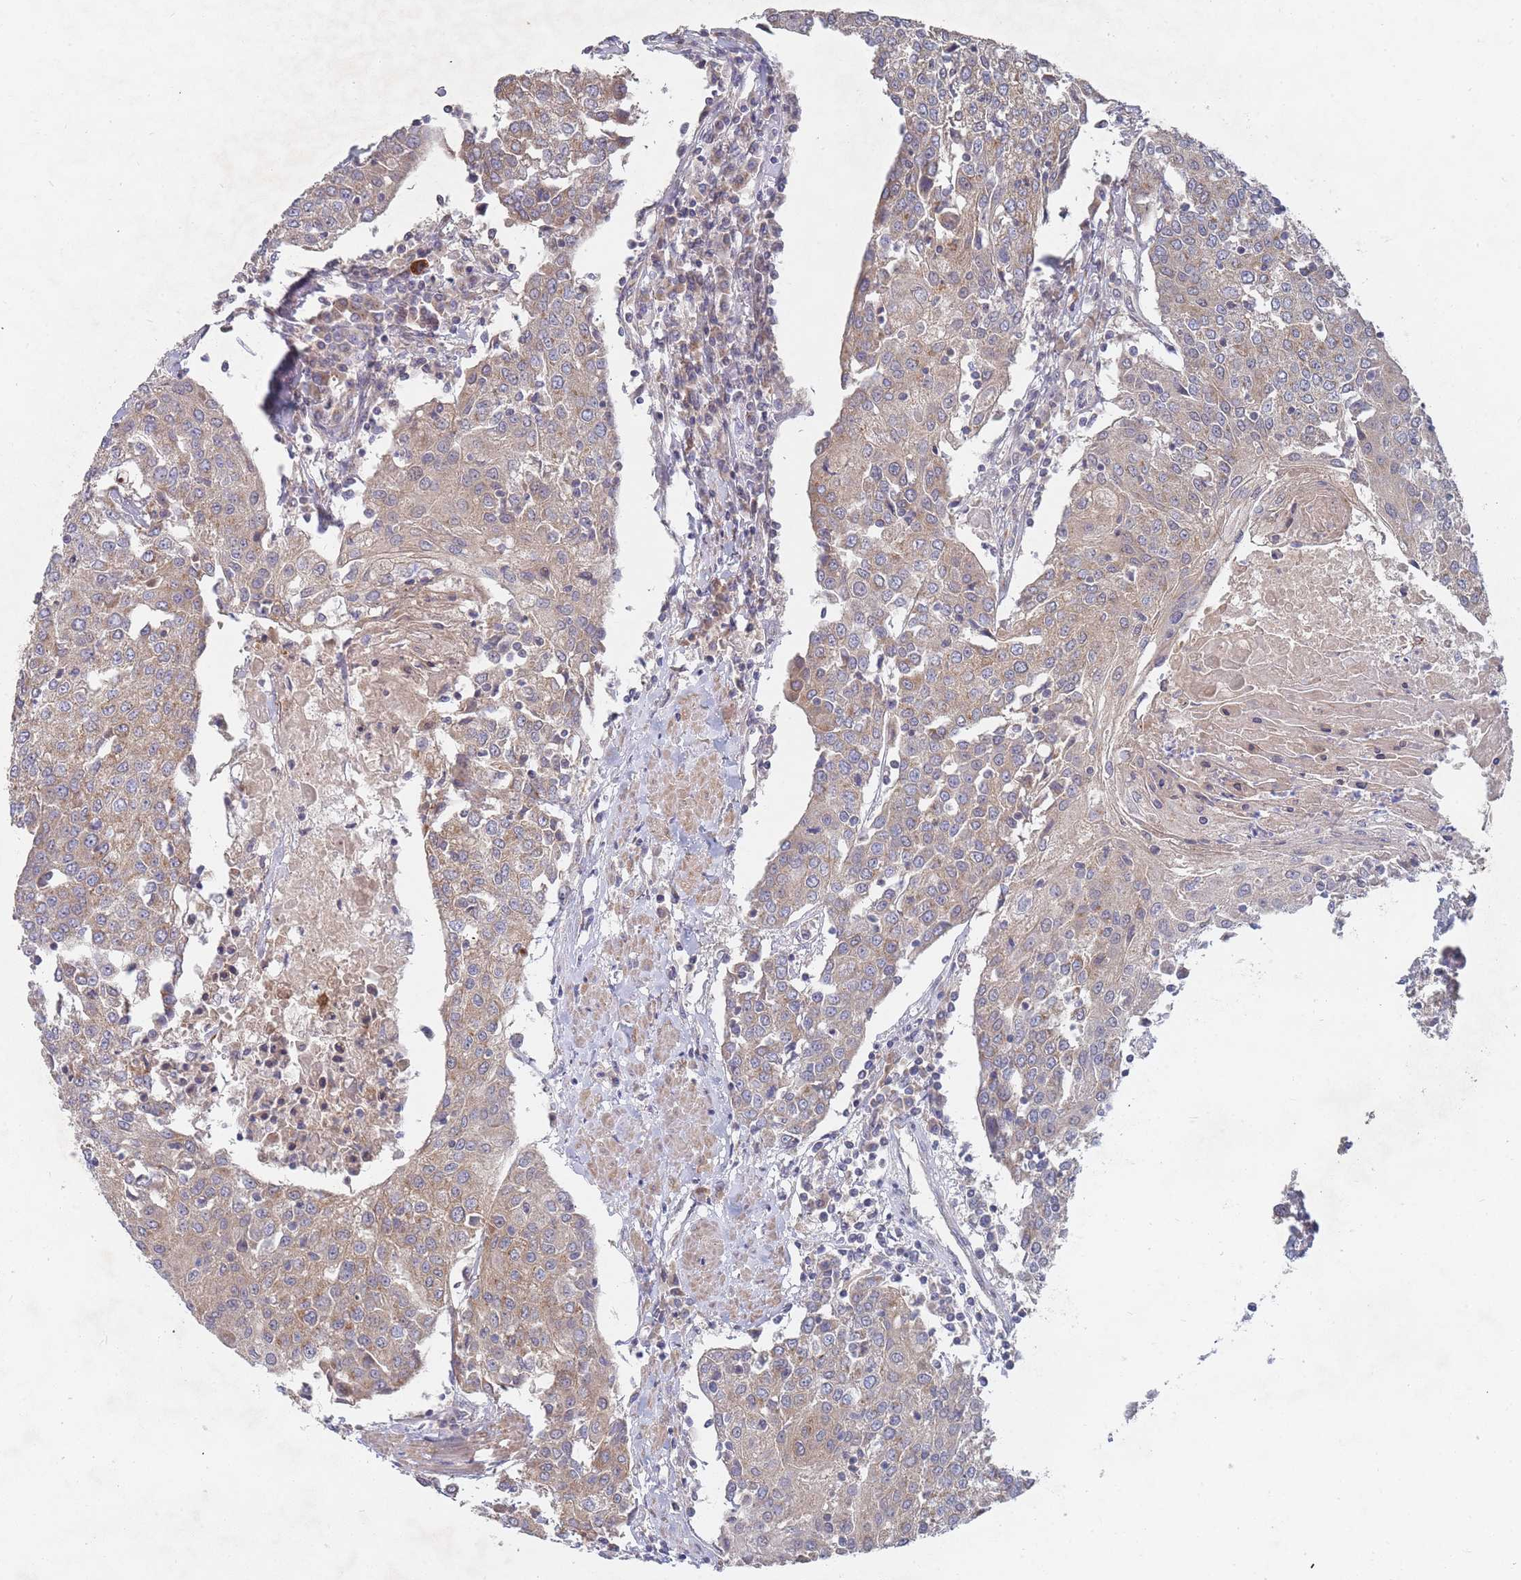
{"staining": {"intensity": "weak", "quantity": ">75%", "location": "cytoplasmic/membranous"}, "tissue": "urothelial cancer", "cell_type": "Tumor cells", "image_type": "cancer", "snomed": [{"axis": "morphology", "description": "Urothelial carcinoma, High grade"}, {"axis": "topography", "description": "Urinary bladder"}], "caption": "Immunohistochemistry (IHC) (DAB (3,3'-diaminobenzidine)) staining of human high-grade urothelial carcinoma reveals weak cytoplasmic/membranous protein positivity in approximately >75% of tumor cells. The staining was performed using DAB (3,3'-diaminobenzidine) to visualize the protein expression in brown, while the nuclei were stained in blue with hematoxylin (Magnification: 20x).", "gene": "SLC35F5", "patient": {"sex": "female", "age": 85}}